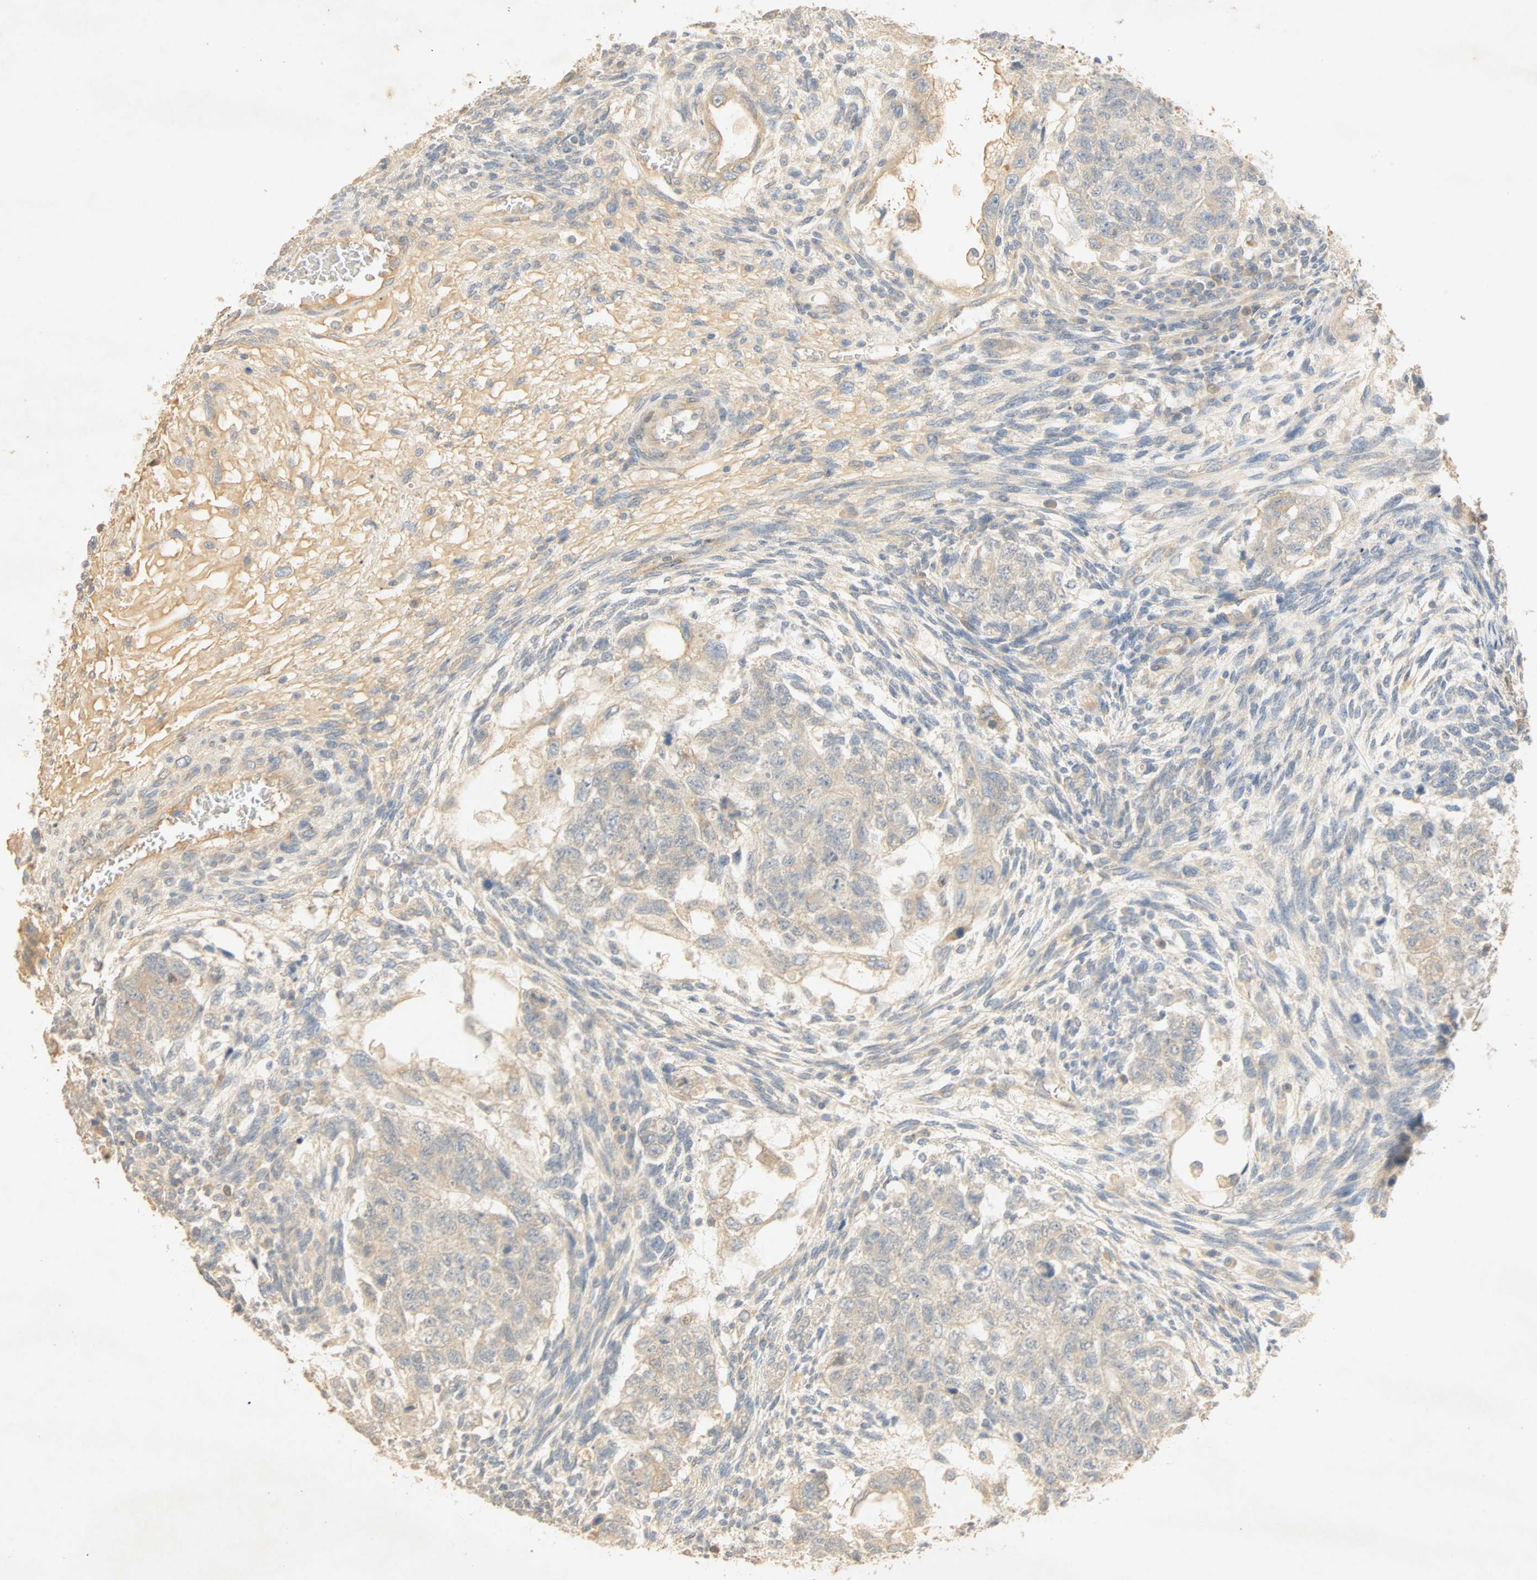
{"staining": {"intensity": "weak", "quantity": "<25%", "location": "cytoplasmic/membranous"}, "tissue": "testis cancer", "cell_type": "Tumor cells", "image_type": "cancer", "snomed": [{"axis": "morphology", "description": "Normal tissue, NOS"}, {"axis": "morphology", "description": "Carcinoma, Embryonal, NOS"}, {"axis": "topography", "description": "Testis"}], "caption": "A high-resolution image shows IHC staining of testis cancer, which shows no significant positivity in tumor cells.", "gene": "SELENBP1", "patient": {"sex": "male", "age": 36}}